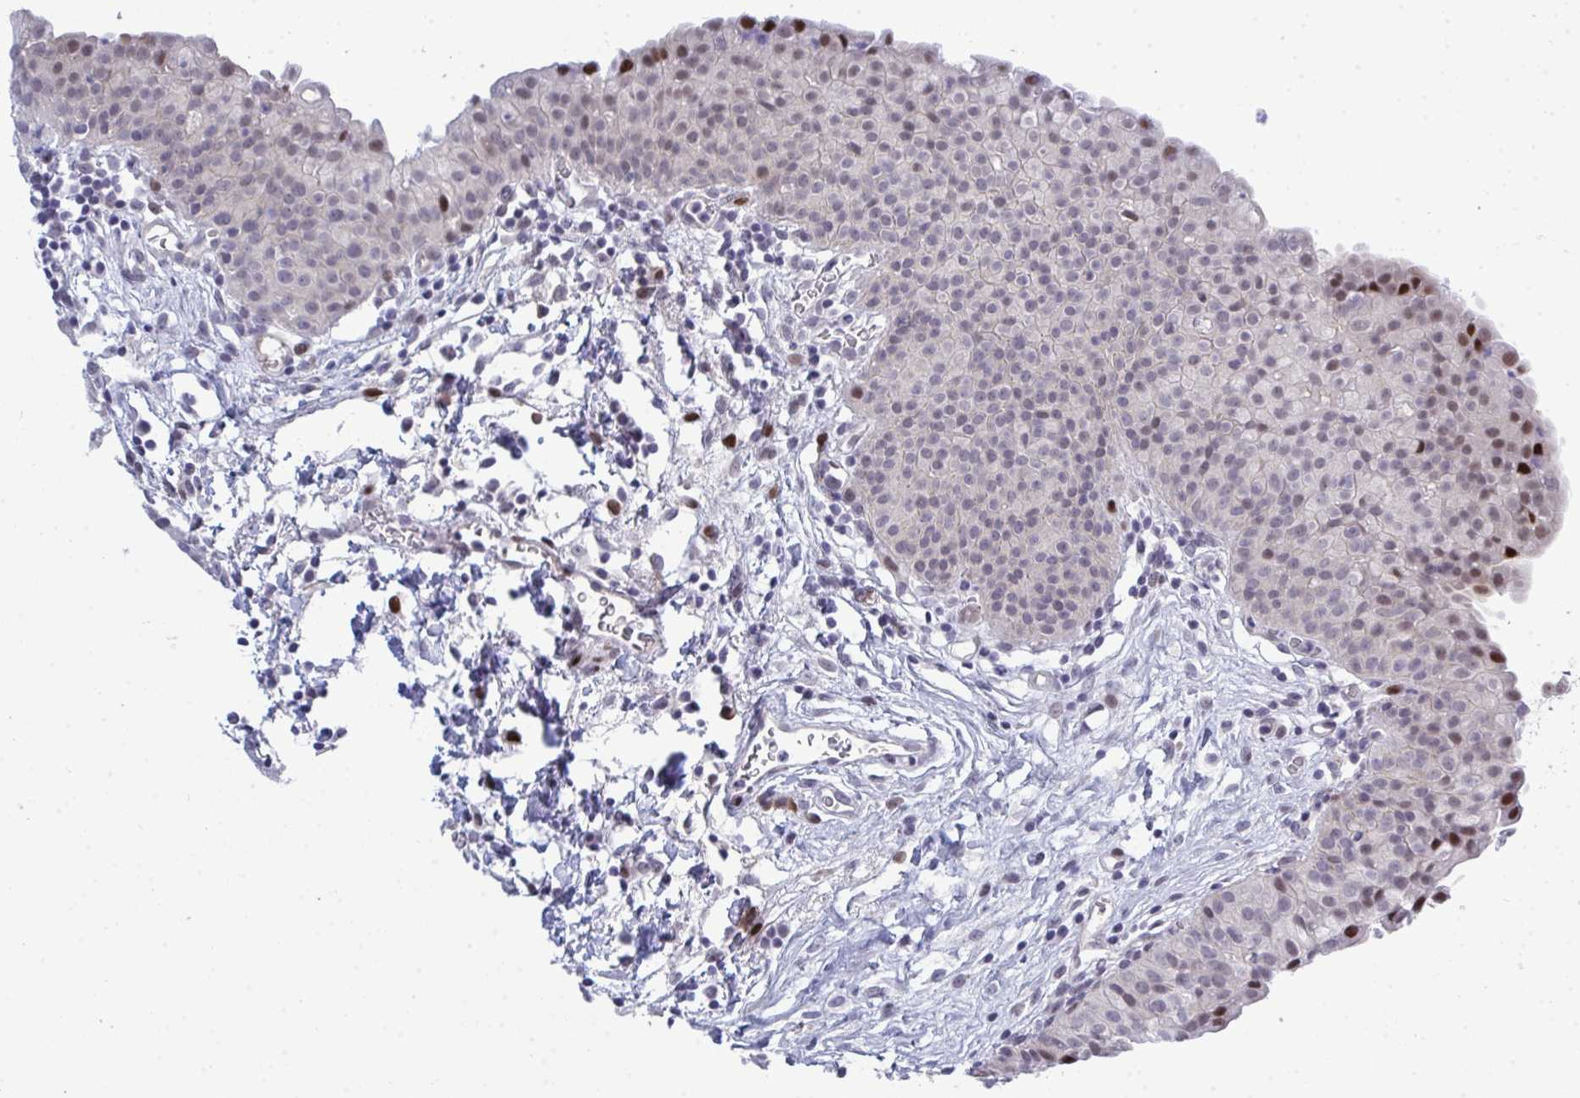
{"staining": {"intensity": "strong", "quantity": "<25%", "location": "nuclear"}, "tissue": "urinary bladder", "cell_type": "Urothelial cells", "image_type": "normal", "snomed": [{"axis": "morphology", "description": "Normal tissue, NOS"}, {"axis": "morphology", "description": "Inflammation, NOS"}, {"axis": "topography", "description": "Urinary bladder"}], "caption": "Human urinary bladder stained for a protein (brown) demonstrates strong nuclear positive expression in approximately <25% of urothelial cells.", "gene": "TAB1", "patient": {"sex": "male", "age": 57}}